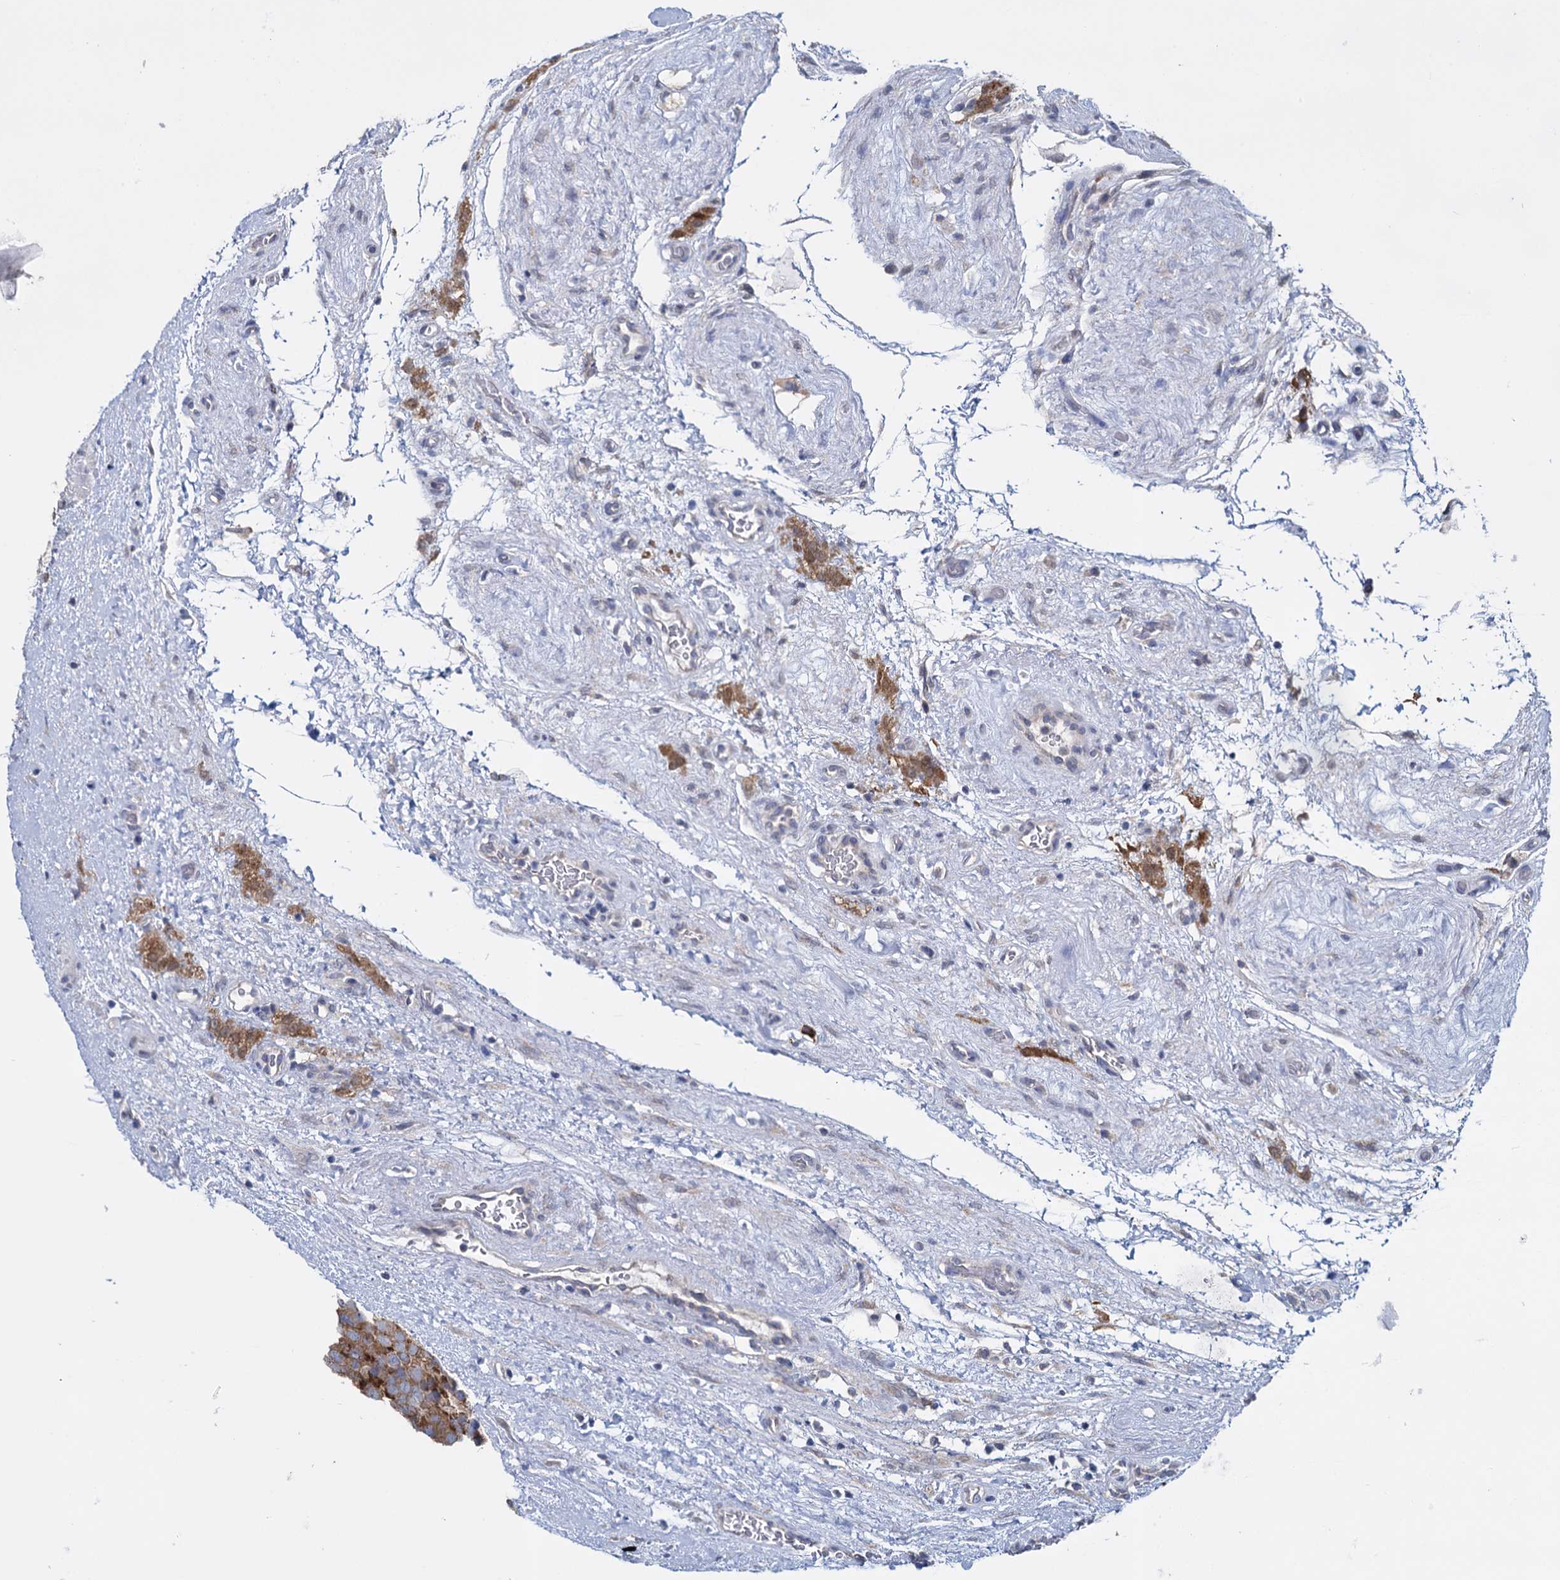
{"staining": {"intensity": "moderate", "quantity": ">75%", "location": "cytoplasmic/membranous"}, "tissue": "testis cancer", "cell_type": "Tumor cells", "image_type": "cancer", "snomed": [{"axis": "morphology", "description": "Seminoma, NOS"}, {"axis": "topography", "description": "Testis"}], "caption": "Testis seminoma was stained to show a protein in brown. There is medium levels of moderate cytoplasmic/membranous positivity in approximately >75% of tumor cells.", "gene": "GSTM2", "patient": {"sex": "male", "age": 71}}